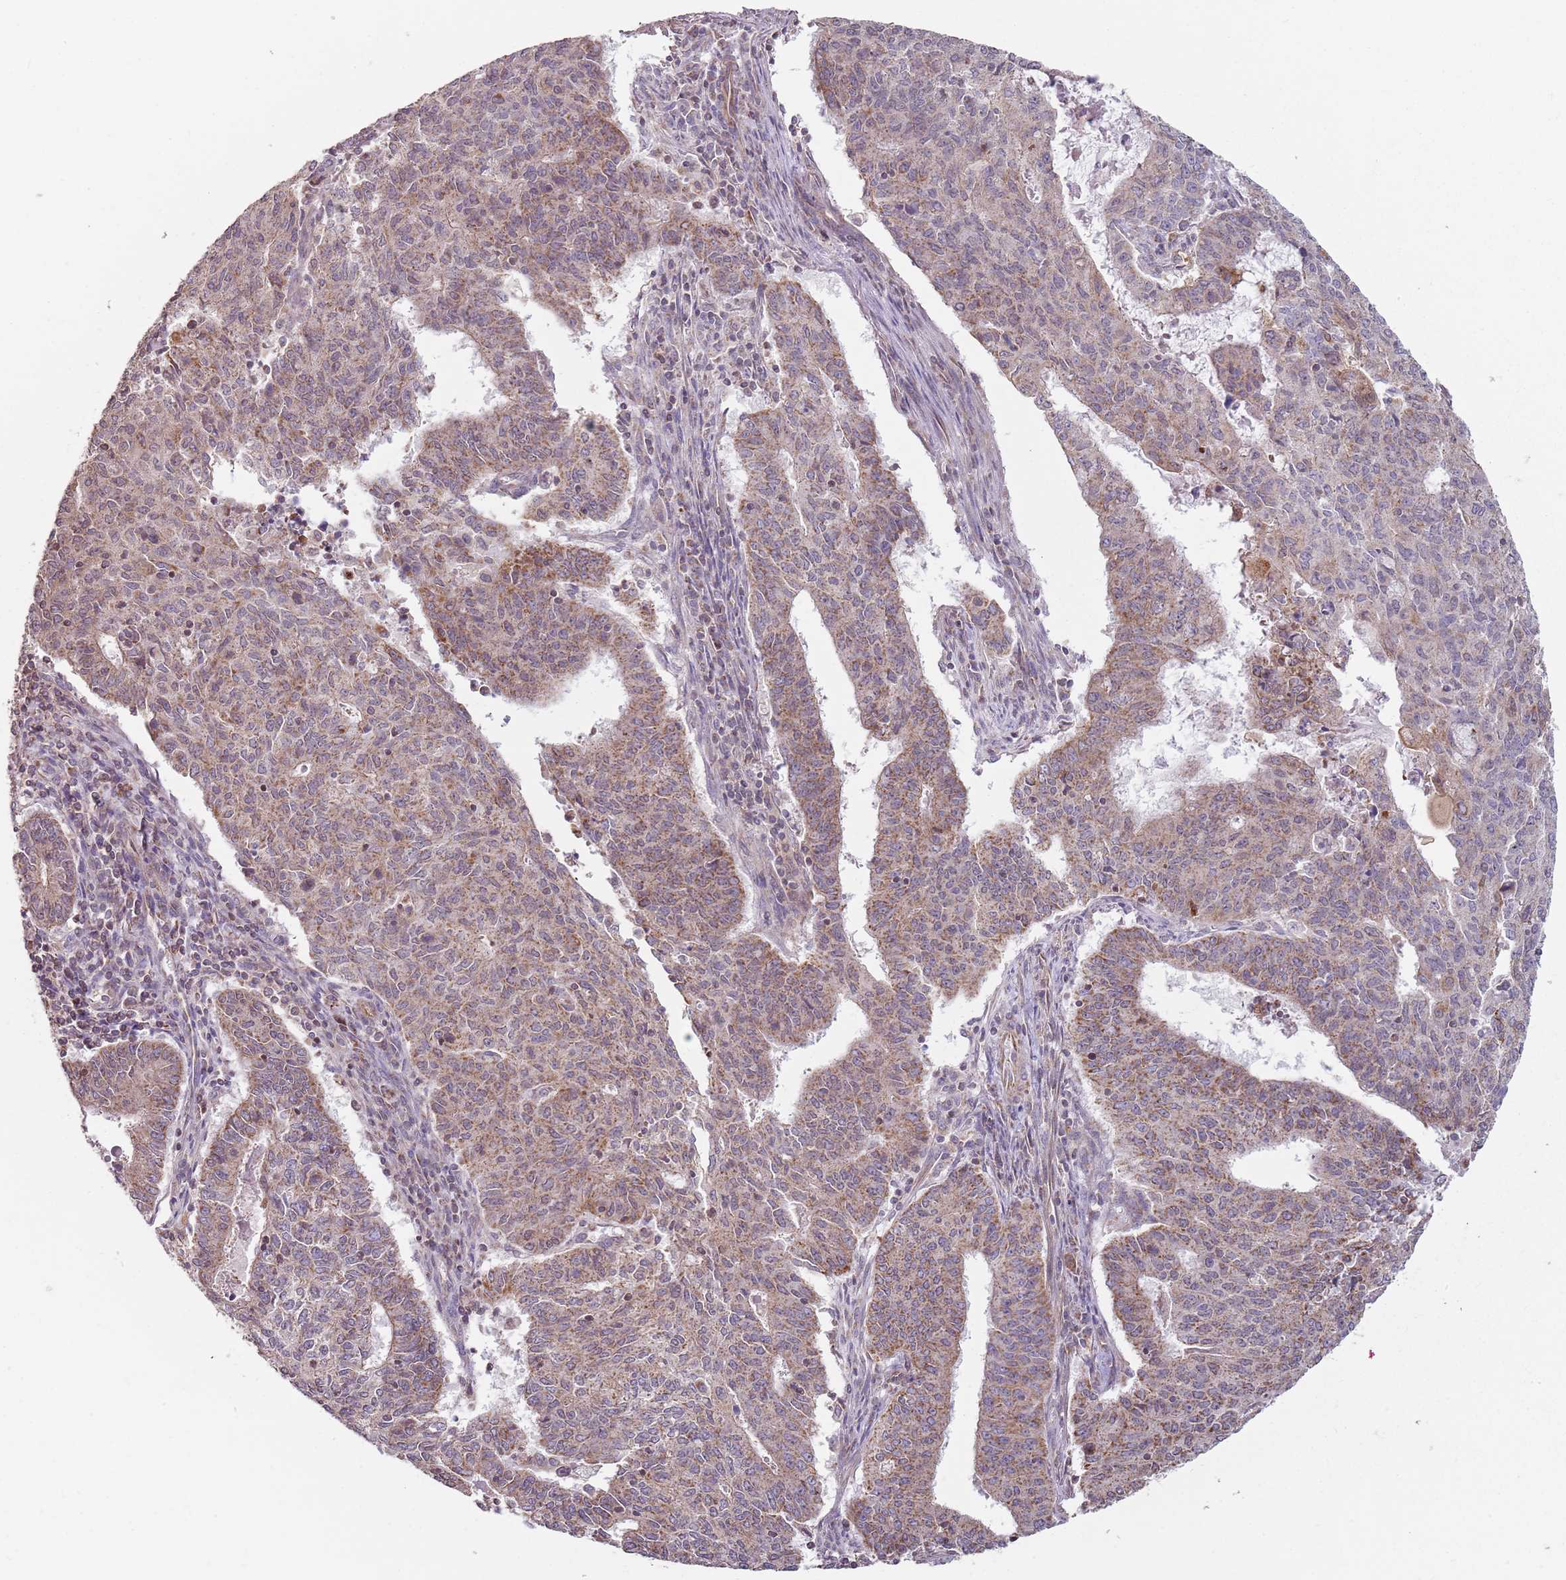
{"staining": {"intensity": "moderate", "quantity": ">75%", "location": "cytoplasmic/membranous"}, "tissue": "endometrial cancer", "cell_type": "Tumor cells", "image_type": "cancer", "snomed": [{"axis": "morphology", "description": "Adenocarcinoma, NOS"}, {"axis": "topography", "description": "Endometrium"}], "caption": "IHC staining of endometrial cancer (adenocarcinoma), which displays medium levels of moderate cytoplasmic/membranous positivity in approximately >75% of tumor cells indicating moderate cytoplasmic/membranous protein positivity. The staining was performed using DAB (brown) for protein detection and nuclei were counterstained in hematoxylin (blue).", "gene": "GAS8", "patient": {"sex": "female", "age": 59}}